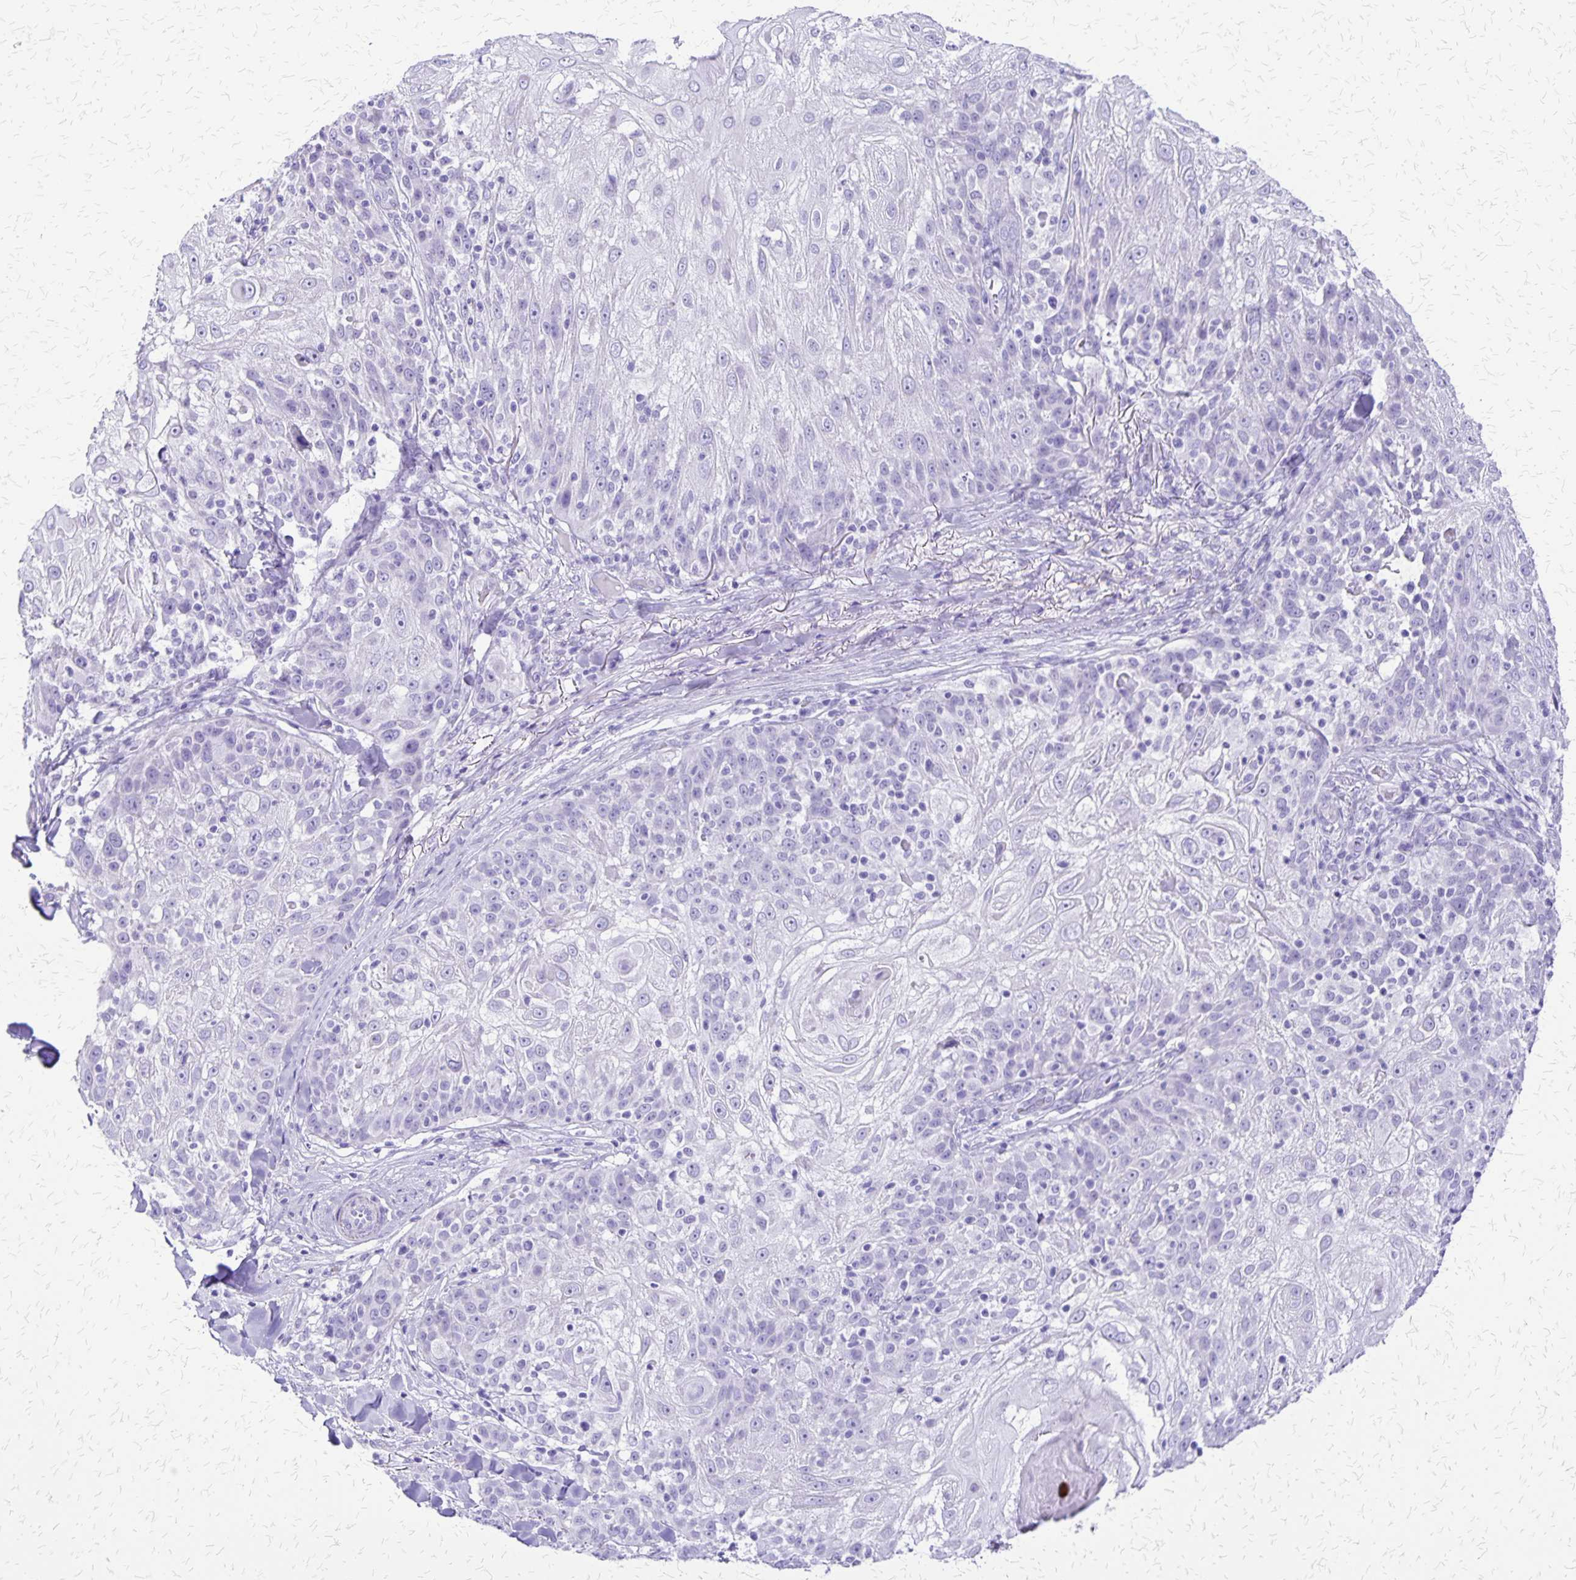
{"staining": {"intensity": "negative", "quantity": "none", "location": "none"}, "tissue": "skin cancer", "cell_type": "Tumor cells", "image_type": "cancer", "snomed": [{"axis": "morphology", "description": "Normal tissue, NOS"}, {"axis": "morphology", "description": "Squamous cell carcinoma, NOS"}, {"axis": "topography", "description": "Skin"}], "caption": "DAB (3,3'-diaminobenzidine) immunohistochemical staining of skin squamous cell carcinoma exhibits no significant positivity in tumor cells.", "gene": "SLC13A2", "patient": {"sex": "female", "age": 83}}